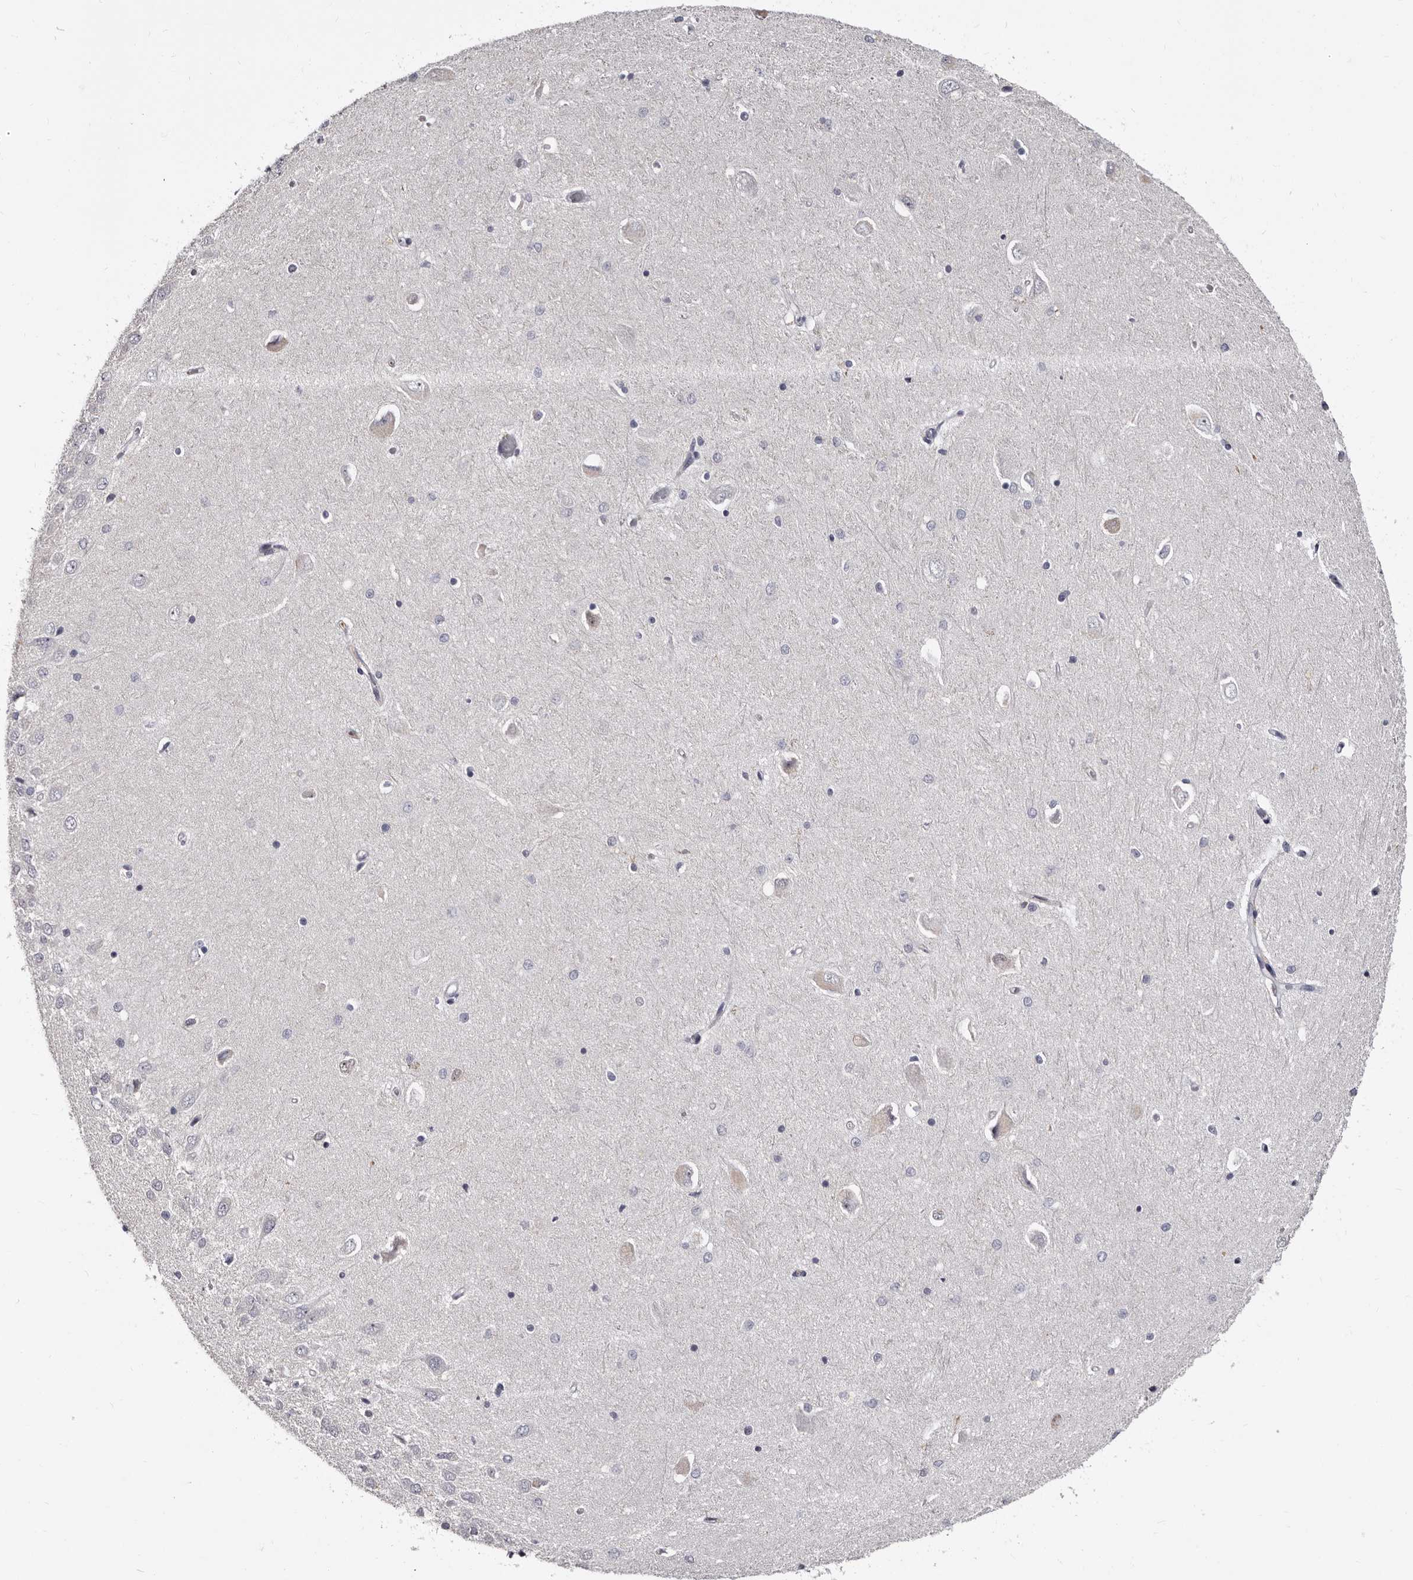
{"staining": {"intensity": "negative", "quantity": "none", "location": "none"}, "tissue": "hippocampus", "cell_type": "Glial cells", "image_type": "normal", "snomed": [{"axis": "morphology", "description": "Normal tissue, NOS"}, {"axis": "topography", "description": "Hippocampus"}], "caption": "High power microscopy image of an IHC micrograph of benign hippocampus, revealing no significant expression in glial cells.", "gene": "TBC1D22B", "patient": {"sex": "male", "age": 45}}